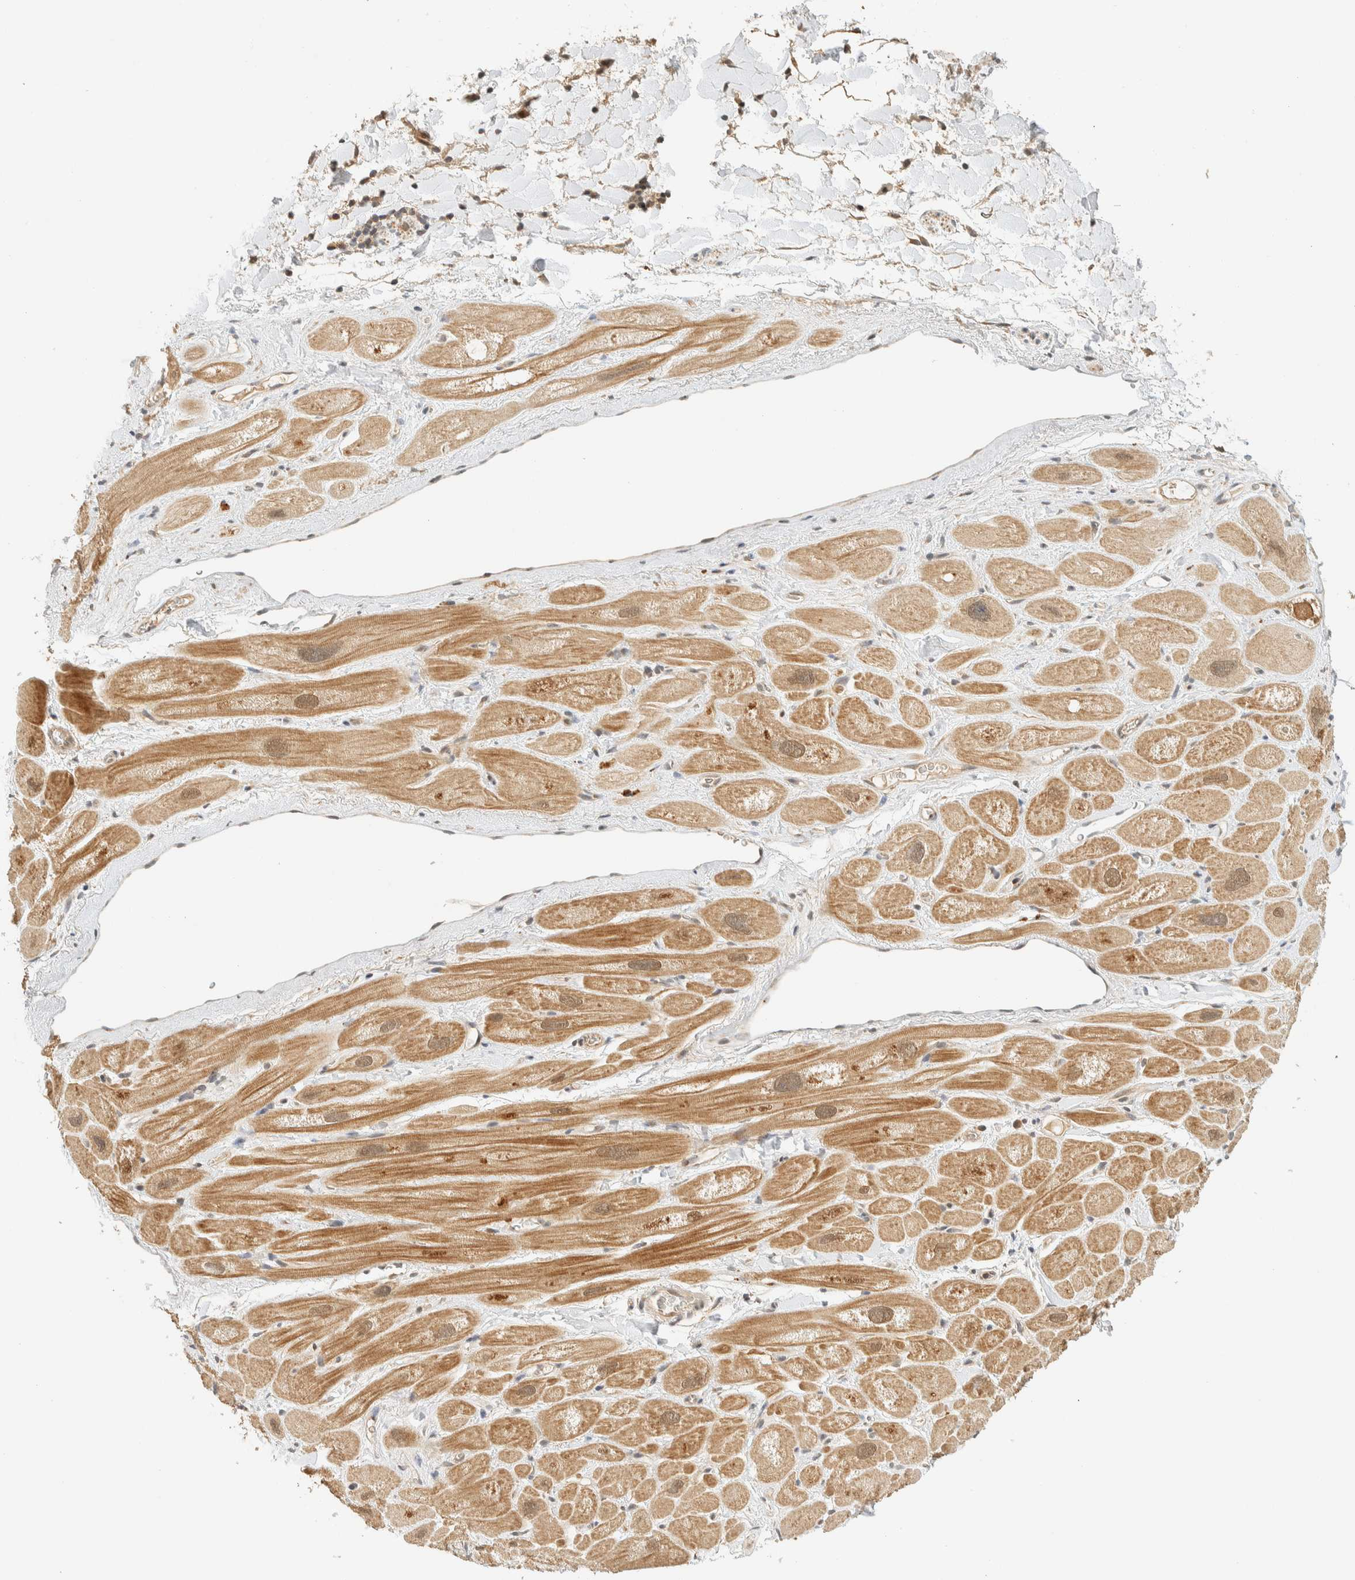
{"staining": {"intensity": "moderate", "quantity": ">75%", "location": "cytoplasmic/membranous"}, "tissue": "heart muscle", "cell_type": "Cardiomyocytes", "image_type": "normal", "snomed": [{"axis": "morphology", "description": "Normal tissue, NOS"}, {"axis": "topography", "description": "Heart"}], "caption": "Heart muscle was stained to show a protein in brown. There is medium levels of moderate cytoplasmic/membranous staining in about >75% of cardiomyocytes. Immunohistochemistry stains the protein of interest in brown and the nuclei are stained blue.", "gene": "KIFAP3", "patient": {"sex": "male", "age": 49}}